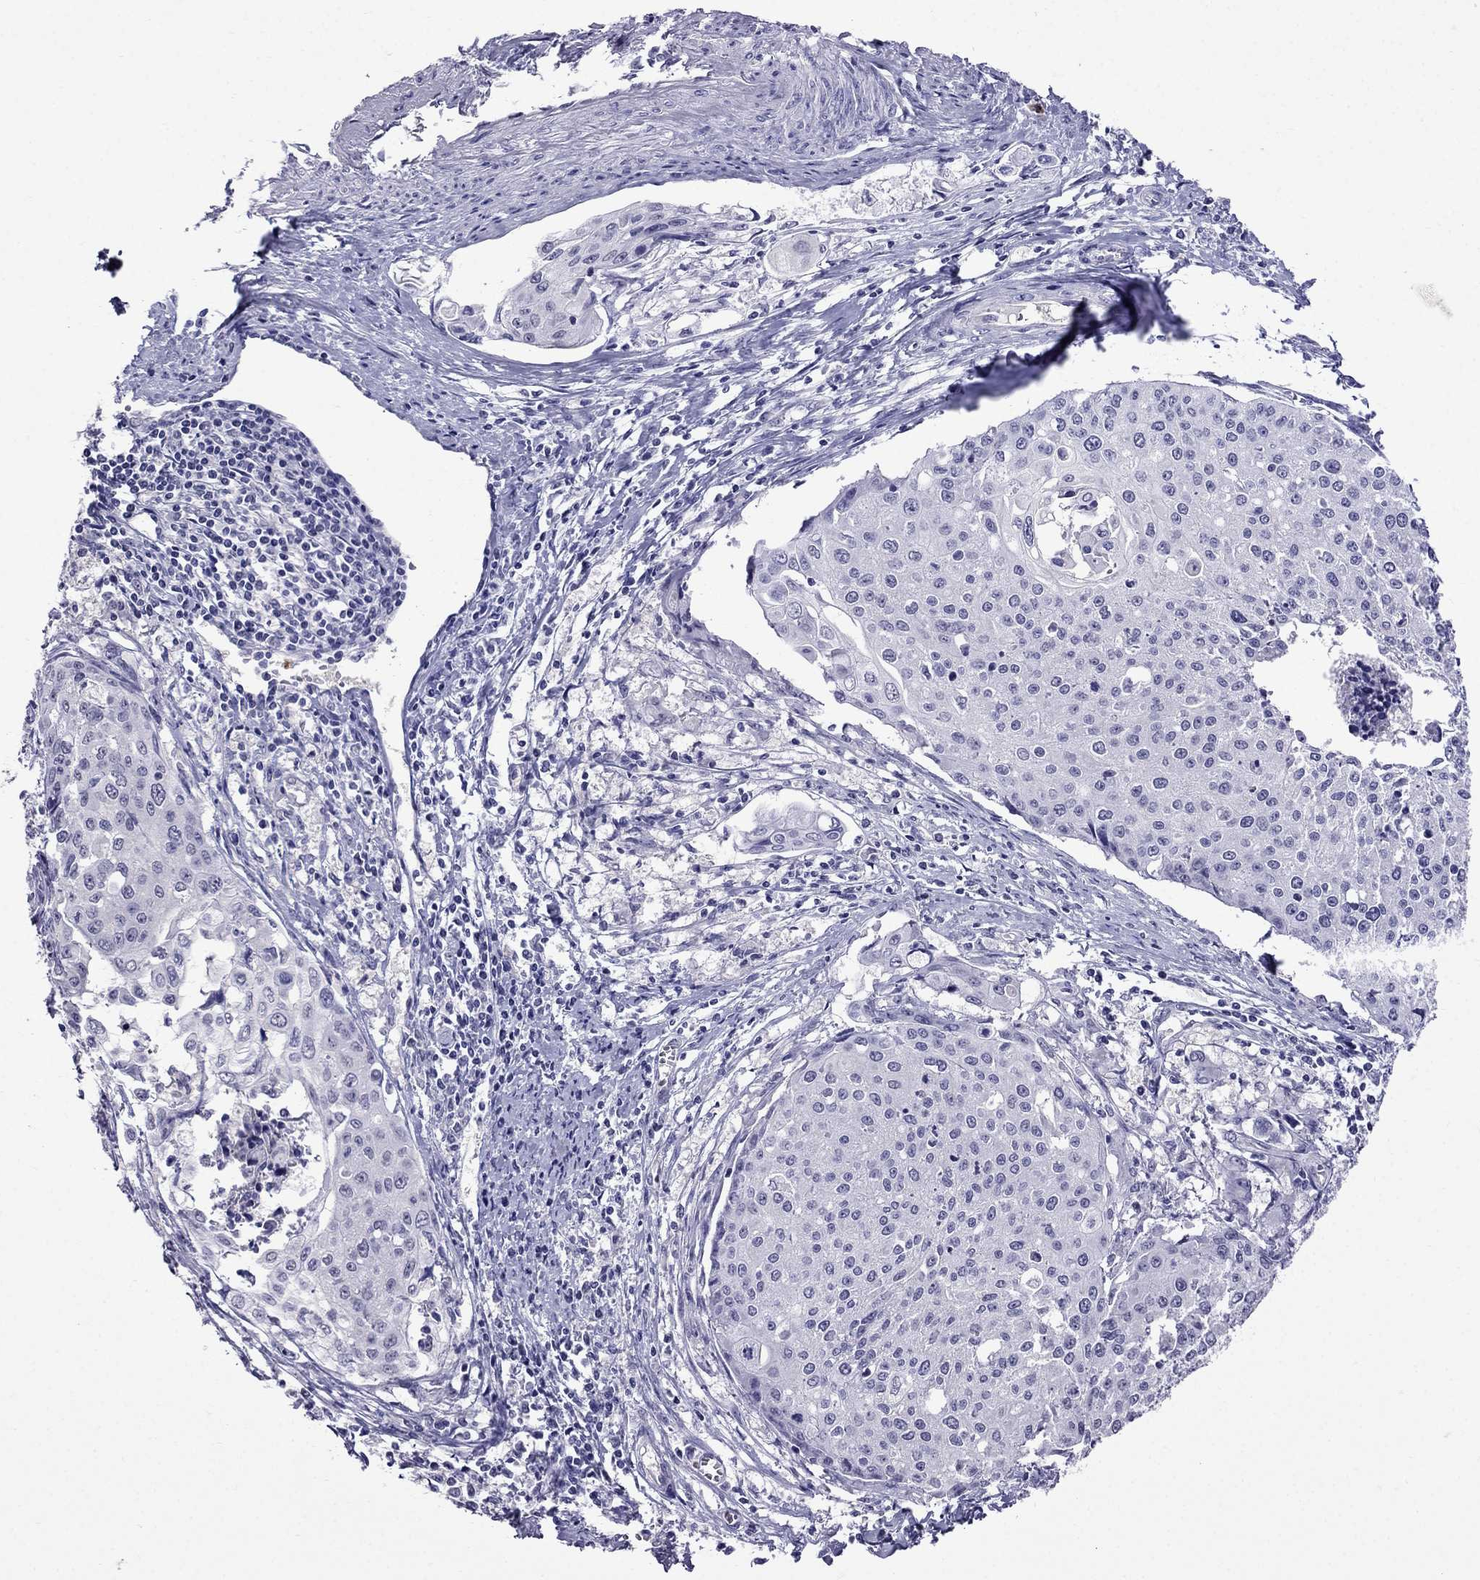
{"staining": {"intensity": "negative", "quantity": "none", "location": "none"}, "tissue": "cervical cancer", "cell_type": "Tumor cells", "image_type": "cancer", "snomed": [{"axis": "morphology", "description": "Squamous cell carcinoma, NOS"}, {"axis": "topography", "description": "Cervix"}], "caption": "There is no significant expression in tumor cells of cervical squamous cell carcinoma. (Immunohistochemistry (ihc), brightfield microscopy, high magnification).", "gene": "OLFM4", "patient": {"sex": "female", "age": 38}}